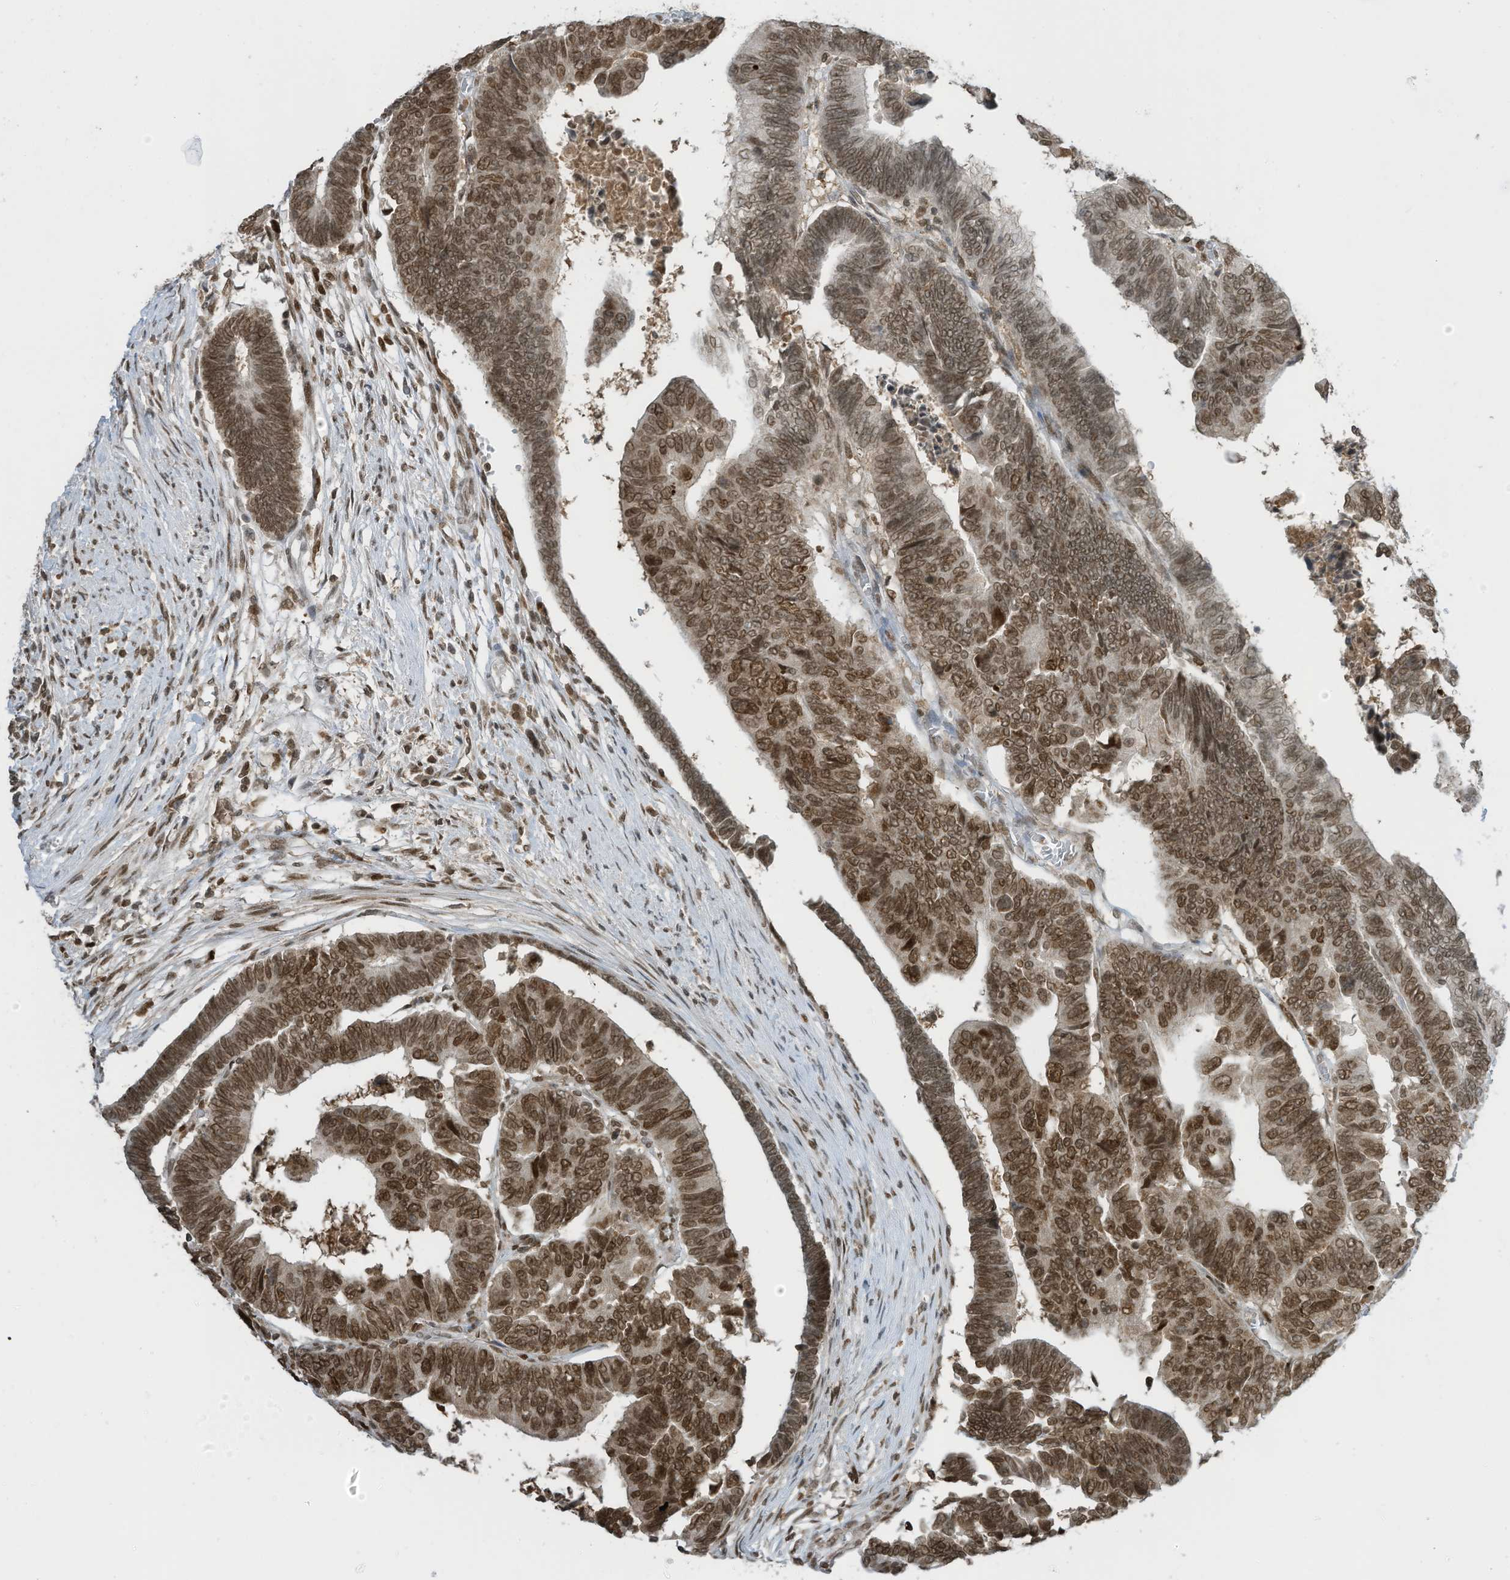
{"staining": {"intensity": "moderate", "quantity": ">75%", "location": "nuclear"}, "tissue": "colorectal cancer", "cell_type": "Tumor cells", "image_type": "cancer", "snomed": [{"axis": "morphology", "description": "Adenocarcinoma, NOS"}, {"axis": "topography", "description": "Rectum"}], "caption": "Tumor cells show medium levels of moderate nuclear staining in about >75% of cells in human colorectal adenocarcinoma.", "gene": "KPNB1", "patient": {"sex": "female", "age": 65}}